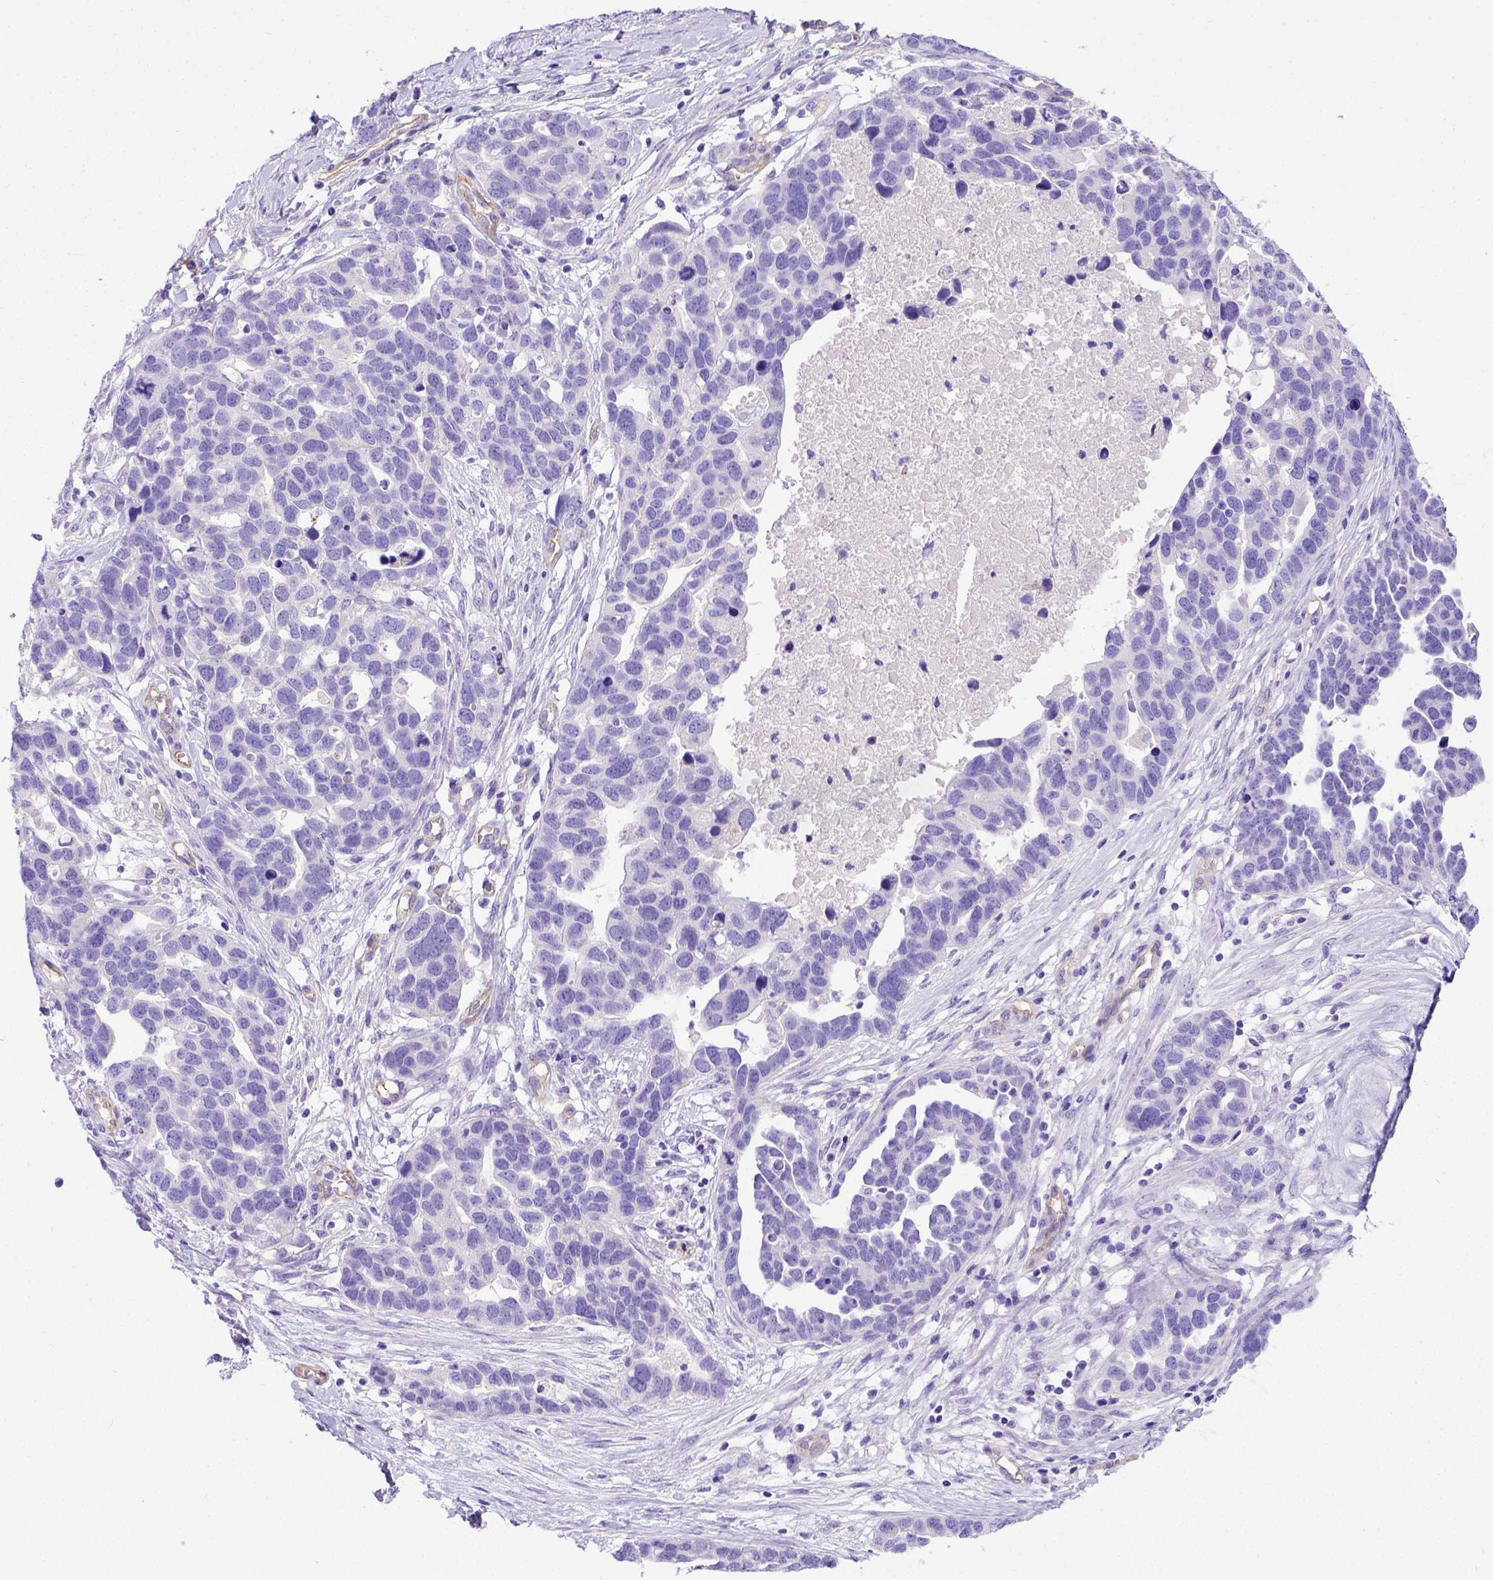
{"staining": {"intensity": "negative", "quantity": "none", "location": "none"}, "tissue": "ovarian cancer", "cell_type": "Tumor cells", "image_type": "cancer", "snomed": [{"axis": "morphology", "description": "Cystadenocarcinoma, serous, NOS"}, {"axis": "topography", "description": "Ovary"}], "caption": "Histopathology image shows no significant protein staining in tumor cells of ovarian cancer (serous cystadenocarcinoma).", "gene": "LRRC18", "patient": {"sex": "female", "age": 54}}